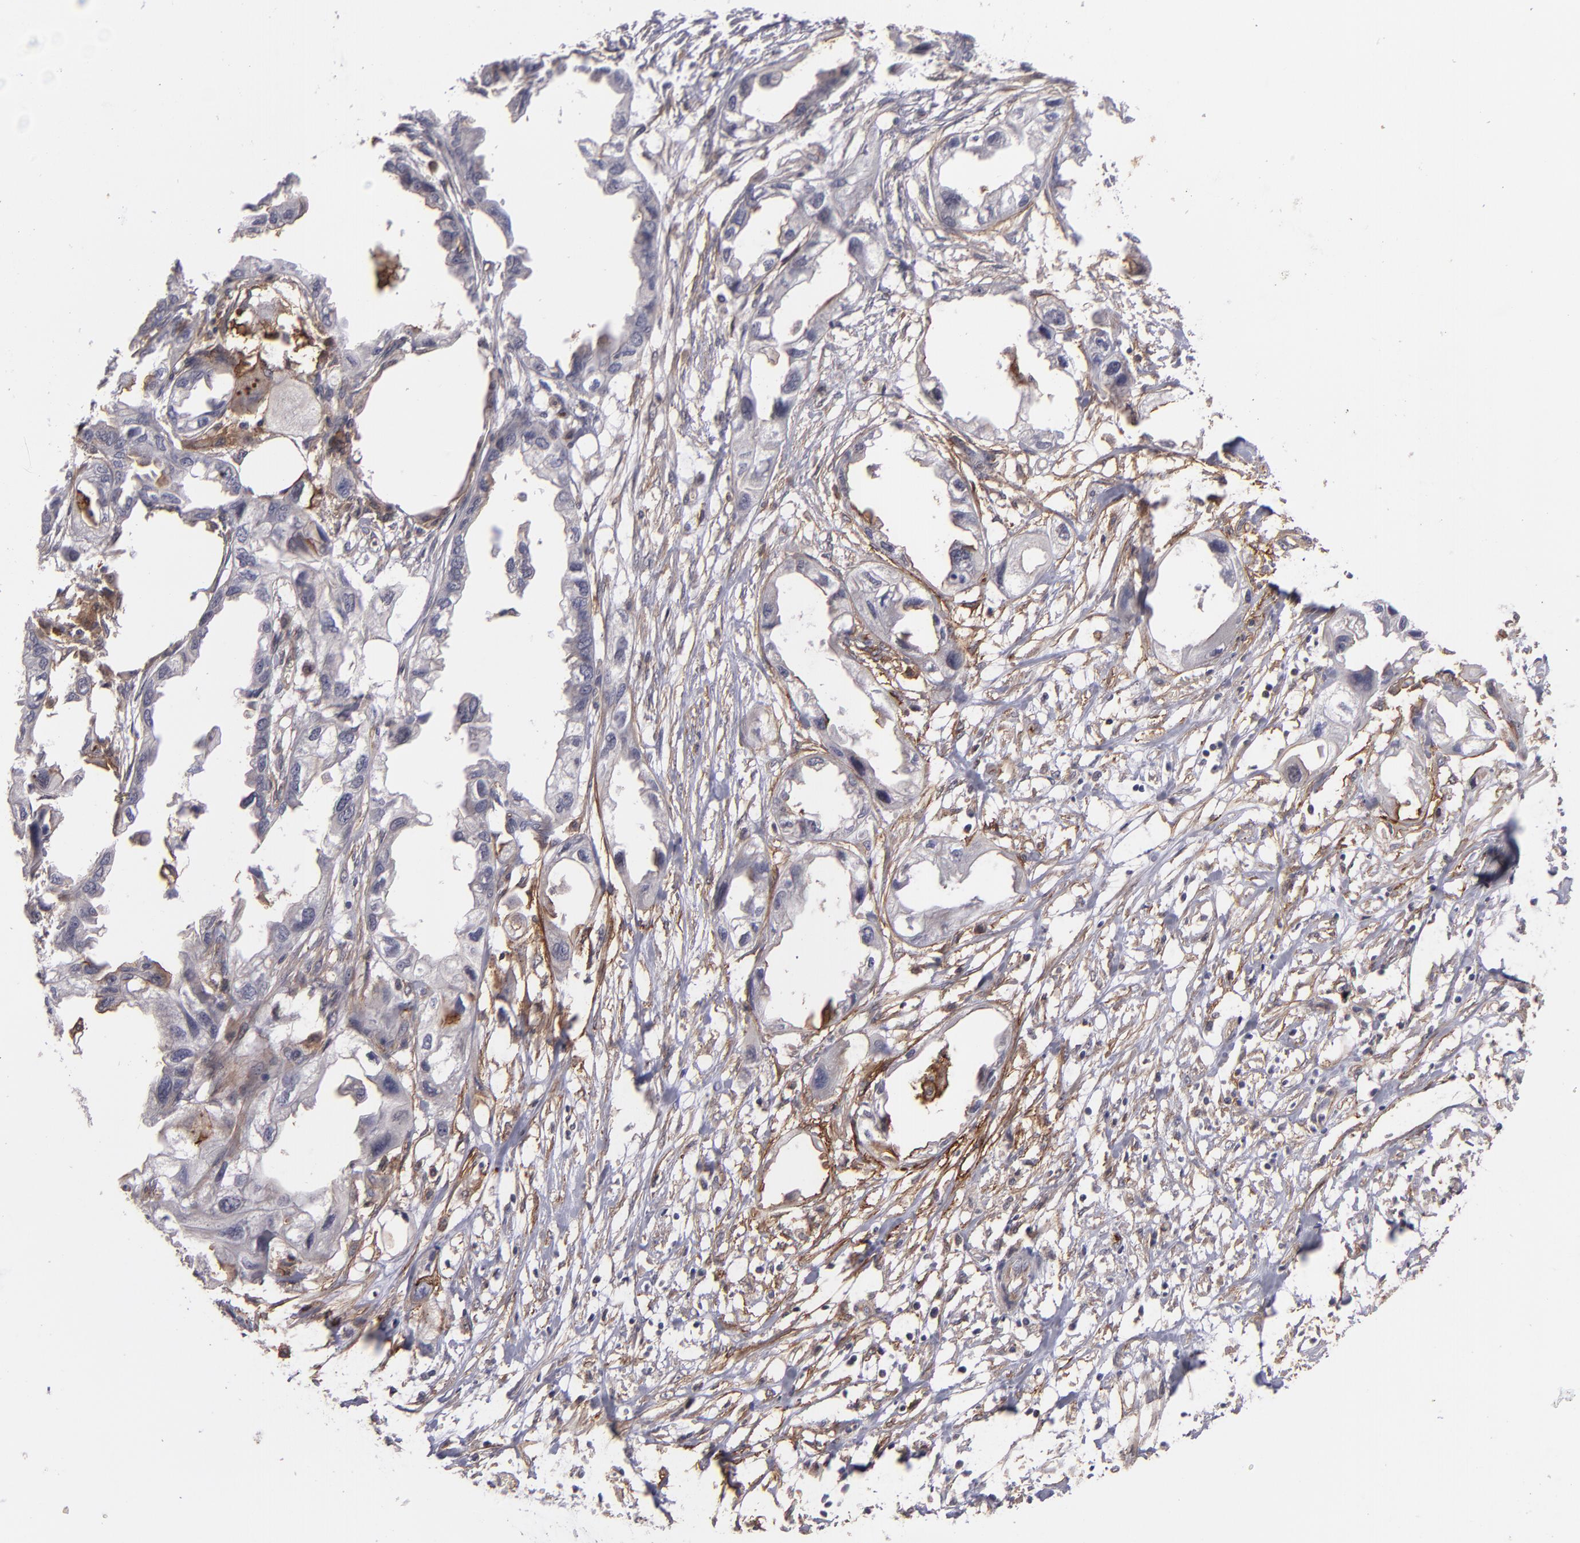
{"staining": {"intensity": "negative", "quantity": "none", "location": "none"}, "tissue": "endometrial cancer", "cell_type": "Tumor cells", "image_type": "cancer", "snomed": [{"axis": "morphology", "description": "Adenocarcinoma, NOS"}, {"axis": "topography", "description": "Endometrium"}], "caption": "A micrograph of human endometrial cancer (adenocarcinoma) is negative for staining in tumor cells.", "gene": "ICAM1", "patient": {"sex": "female", "age": 67}}